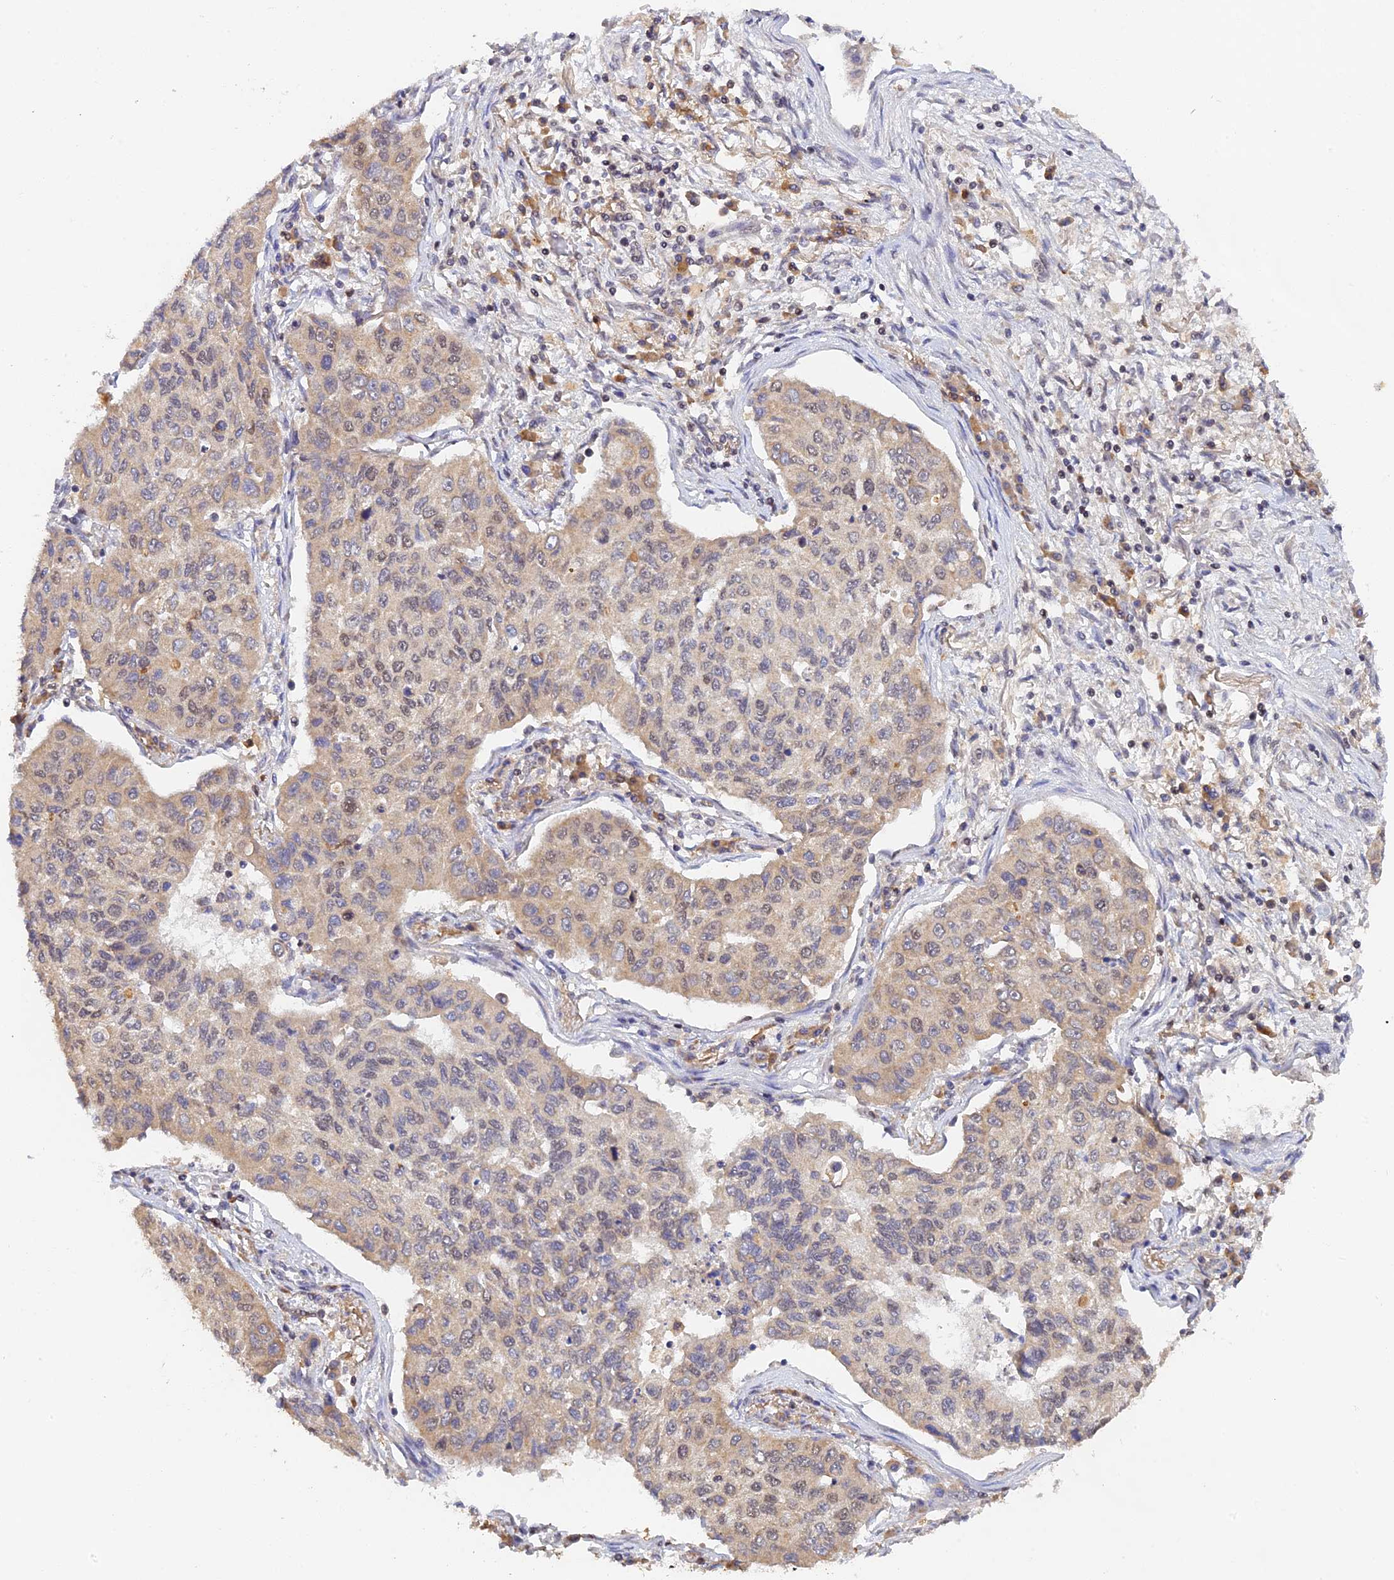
{"staining": {"intensity": "weak", "quantity": "<25%", "location": "nuclear"}, "tissue": "lung cancer", "cell_type": "Tumor cells", "image_type": "cancer", "snomed": [{"axis": "morphology", "description": "Squamous cell carcinoma, NOS"}, {"axis": "topography", "description": "Lung"}], "caption": "Lung cancer (squamous cell carcinoma) was stained to show a protein in brown. There is no significant expression in tumor cells.", "gene": "PEX16", "patient": {"sex": "male", "age": 74}}